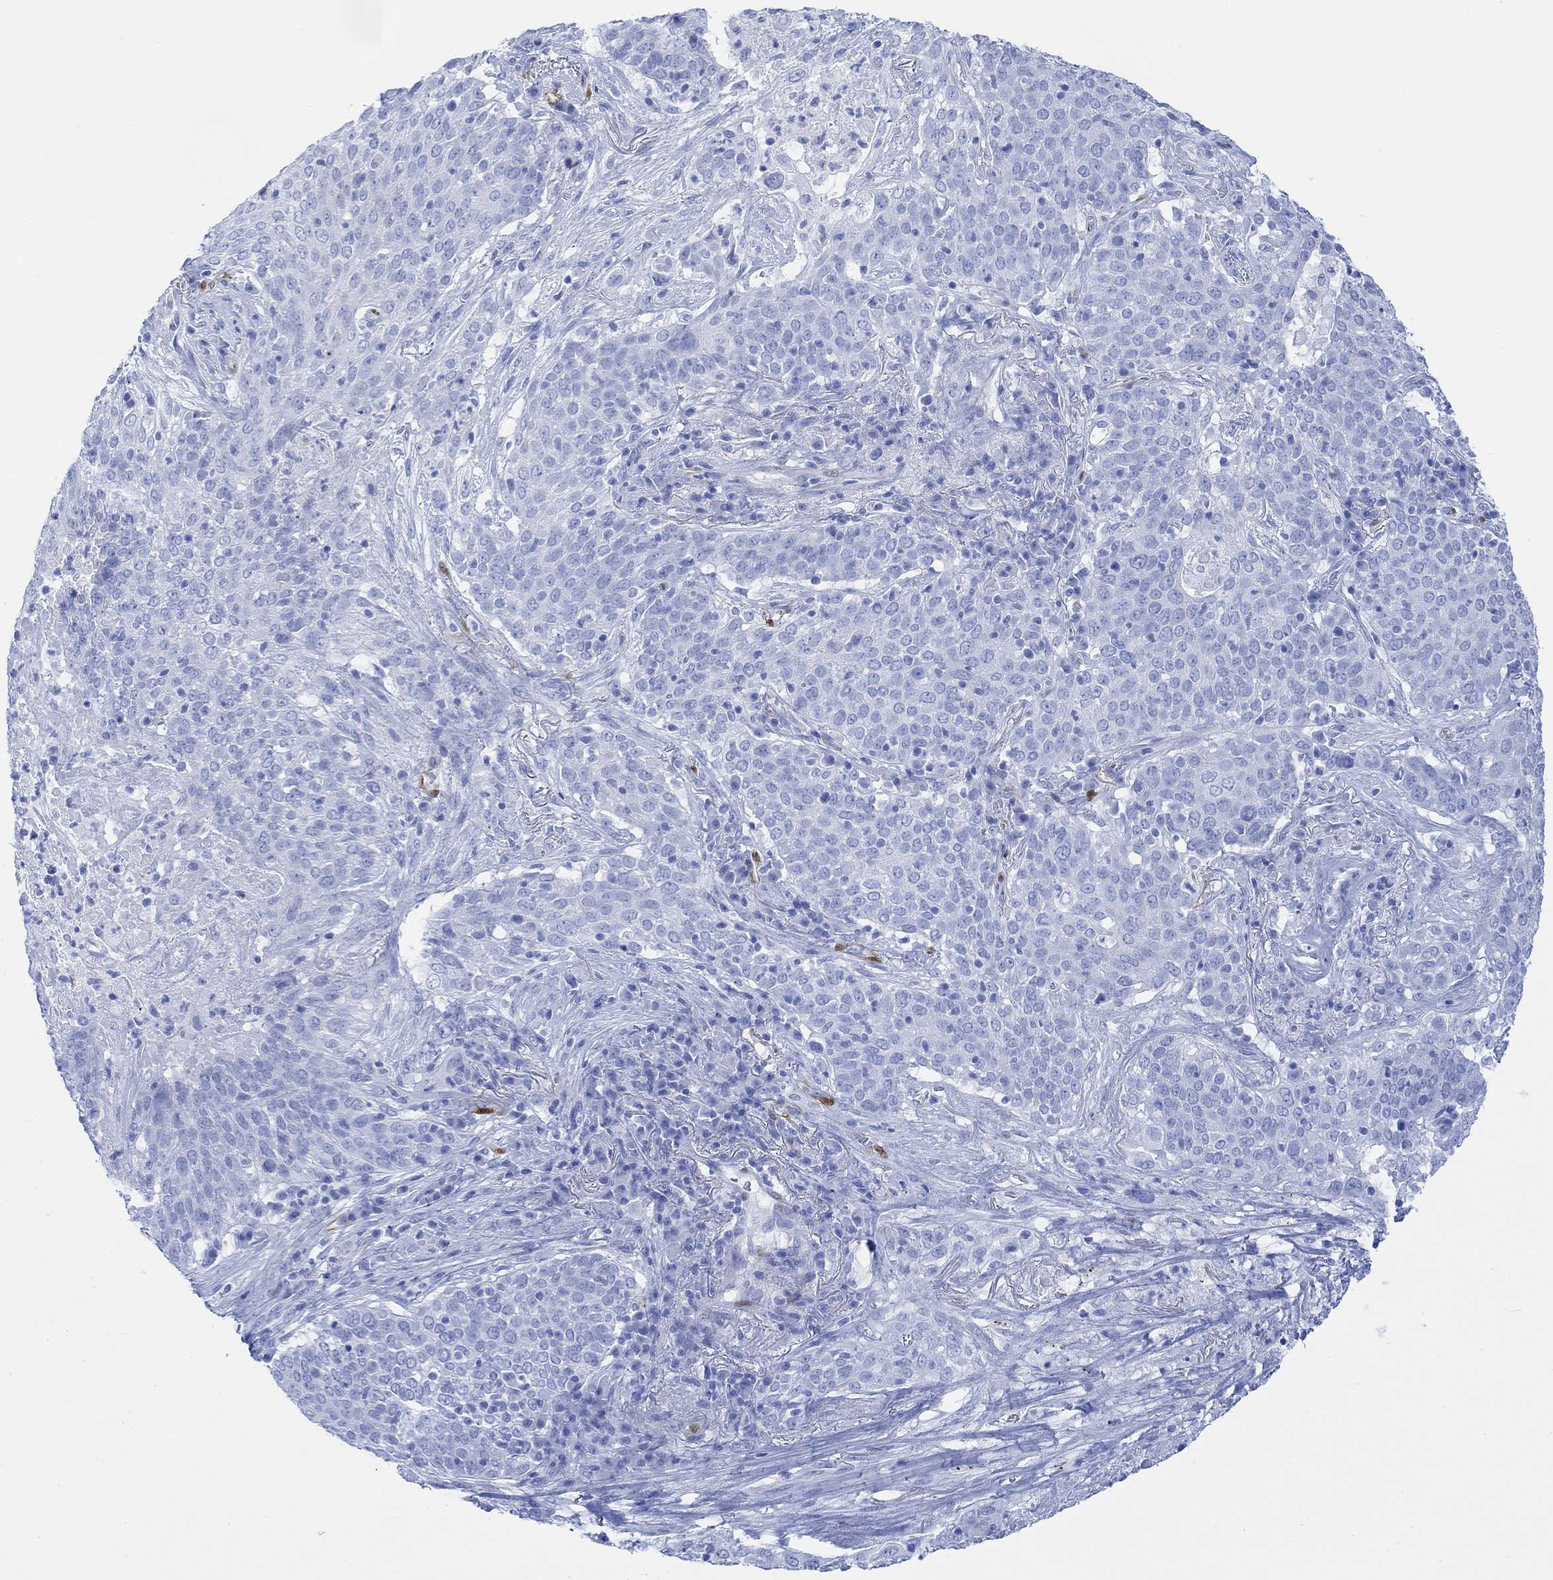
{"staining": {"intensity": "negative", "quantity": "none", "location": "none"}, "tissue": "lung cancer", "cell_type": "Tumor cells", "image_type": "cancer", "snomed": [{"axis": "morphology", "description": "Squamous cell carcinoma, NOS"}, {"axis": "topography", "description": "Lung"}], "caption": "This is a photomicrograph of immunohistochemistry staining of squamous cell carcinoma (lung), which shows no staining in tumor cells.", "gene": "TPPP3", "patient": {"sex": "male", "age": 82}}